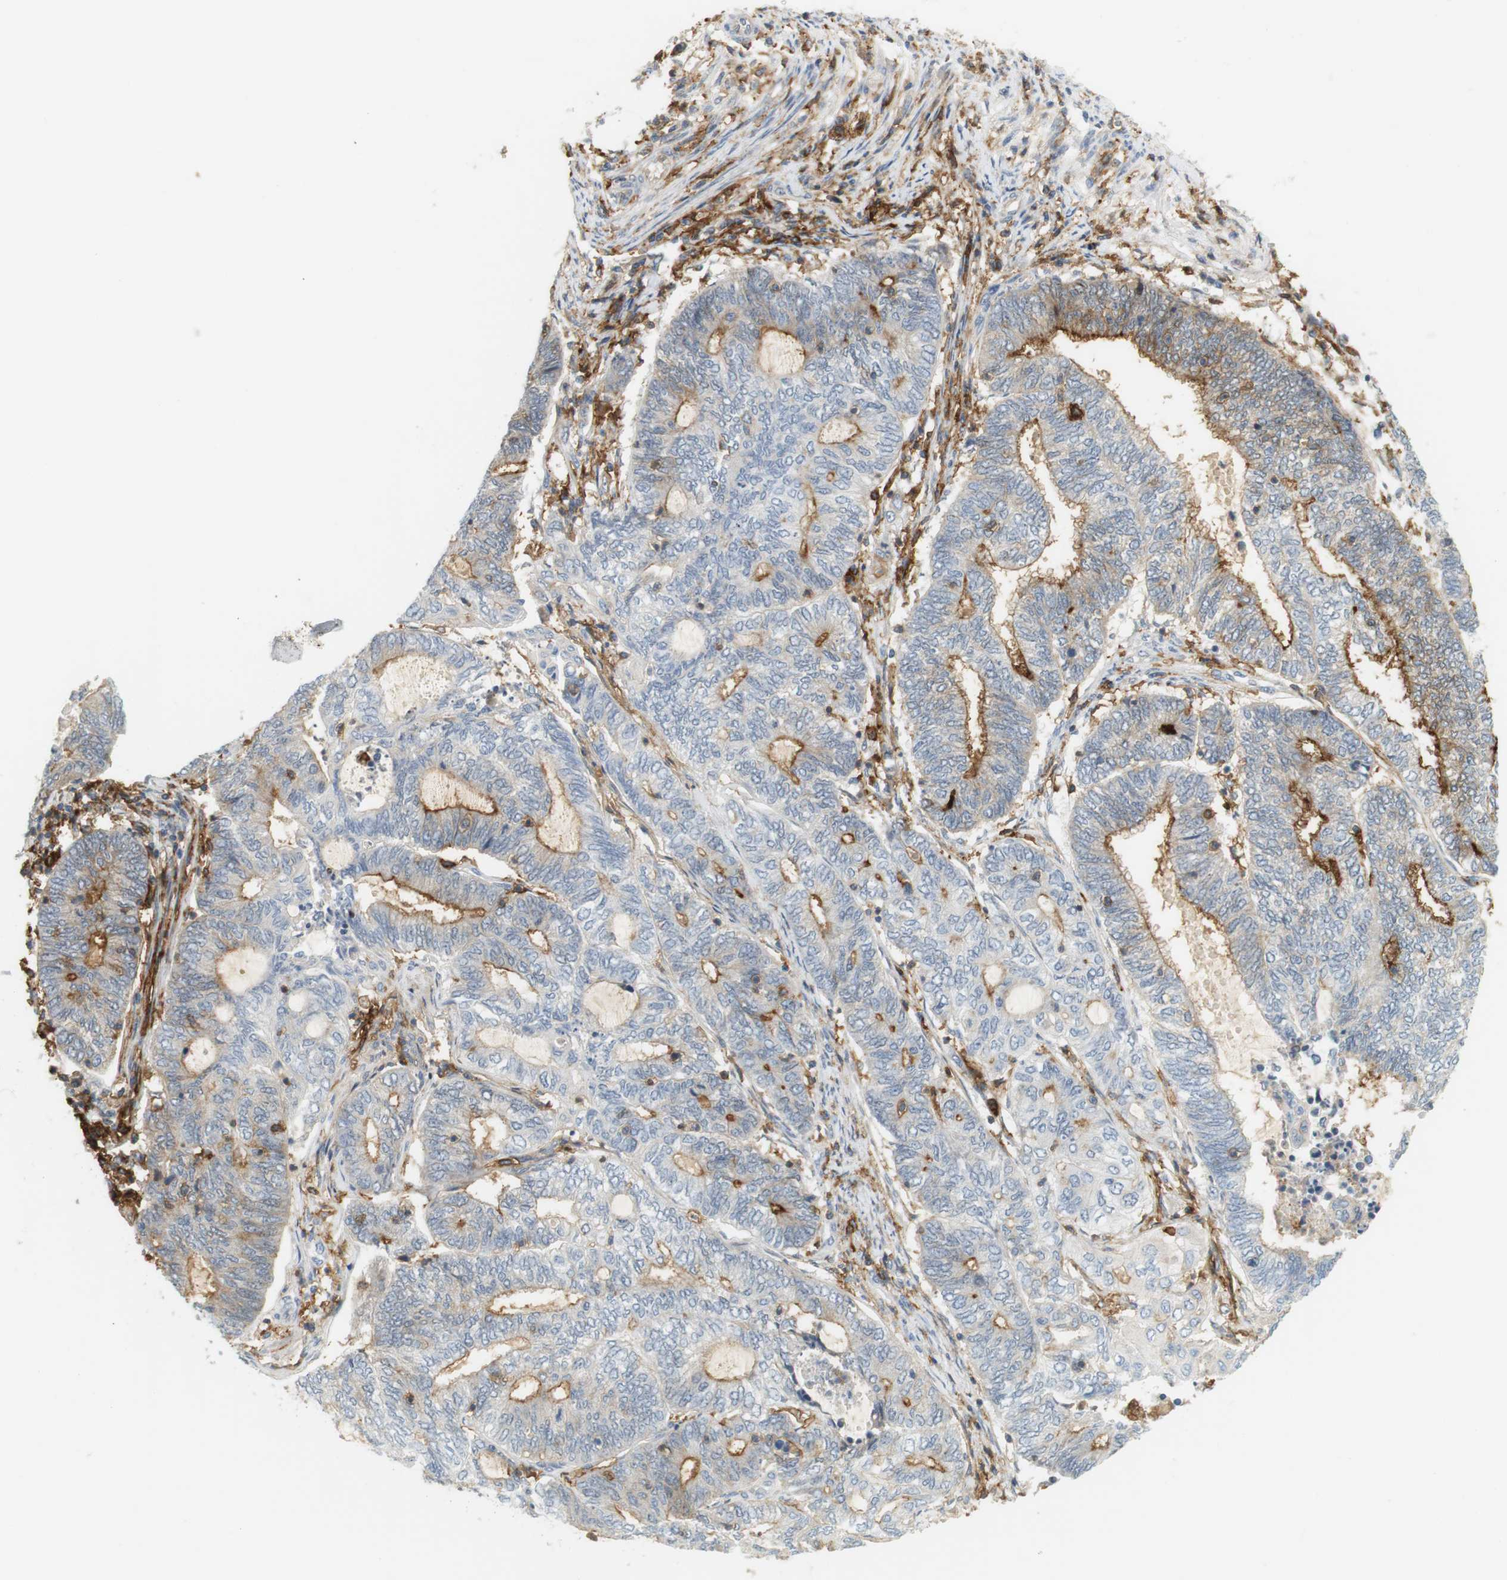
{"staining": {"intensity": "moderate", "quantity": "25%-75%", "location": "cytoplasmic/membranous"}, "tissue": "endometrial cancer", "cell_type": "Tumor cells", "image_type": "cancer", "snomed": [{"axis": "morphology", "description": "Adenocarcinoma, NOS"}, {"axis": "topography", "description": "Uterus"}, {"axis": "topography", "description": "Endometrium"}], "caption": "Tumor cells demonstrate medium levels of moderate cytoplasmic/membranous expression in approximately 25%-75% of cells in adenocarcinoma (endometrial).", "gene": "SIRPA", "patient": {"sex": "female", "age": 70}}